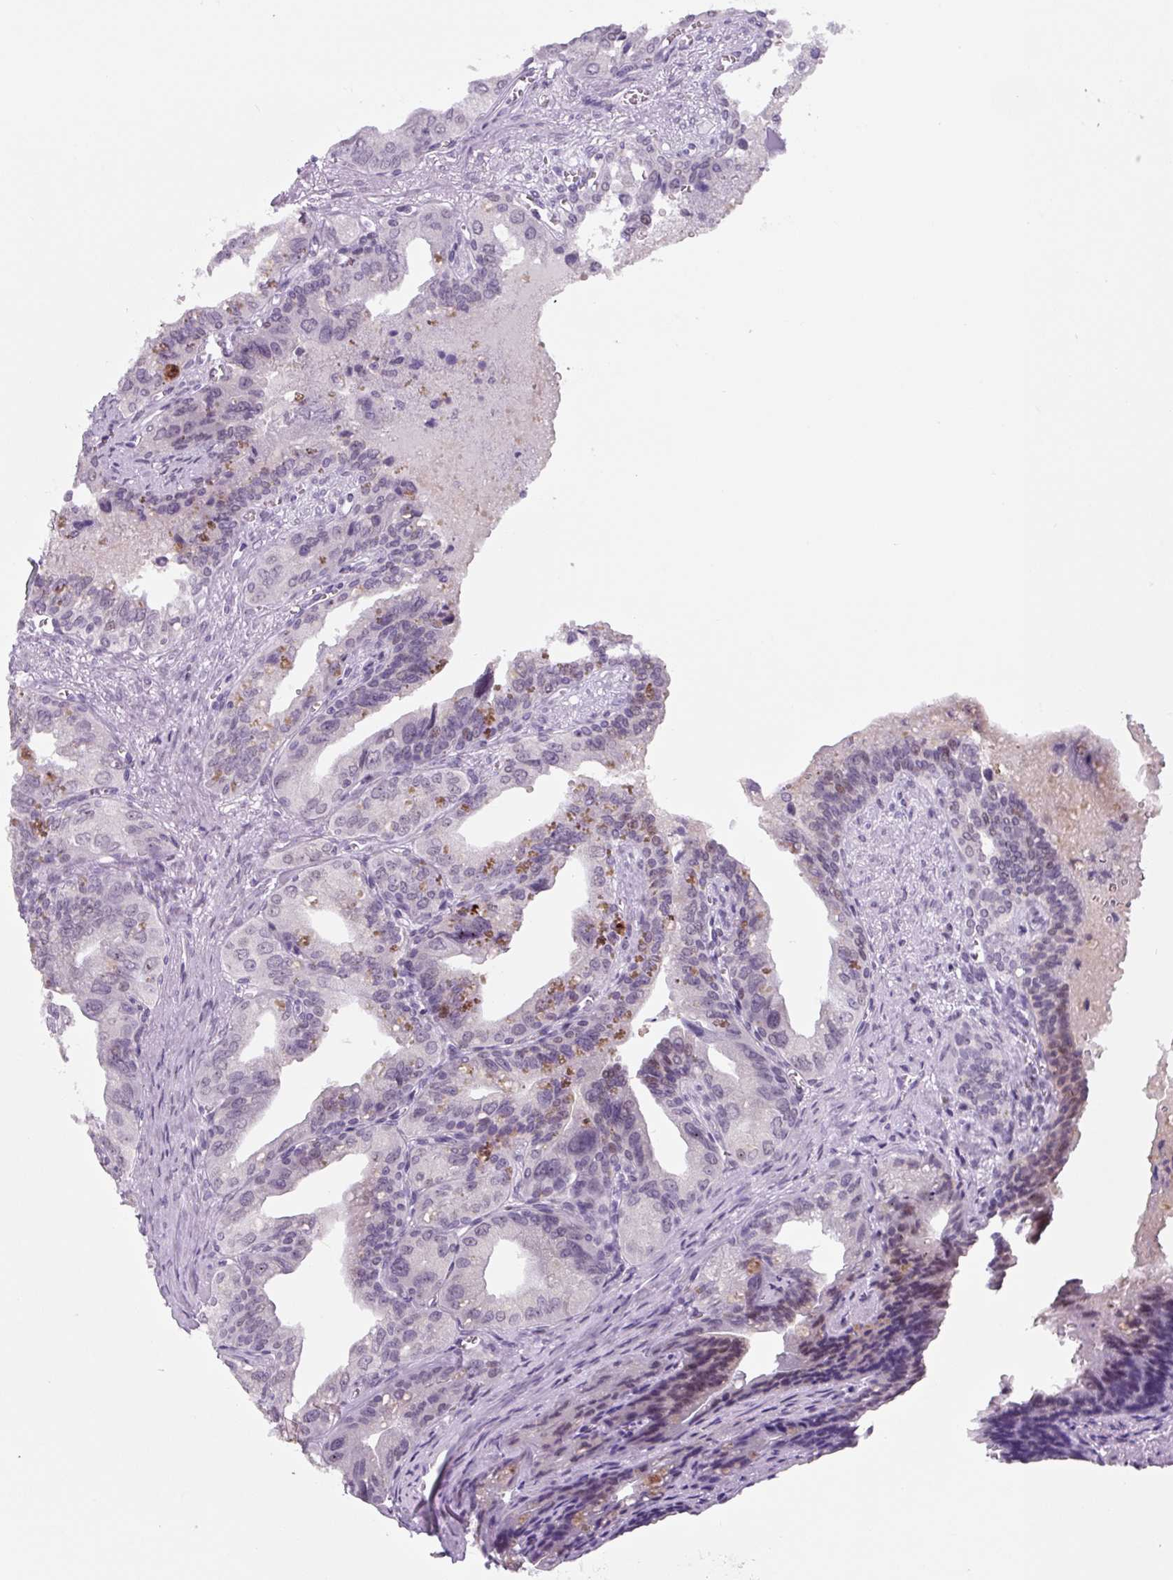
{"staining": {"intensity": "moderate", "quantity": "<25%", "location": "cytoplasmic/membranous"}, "tissue": "seminal vesicle", "cell_type": "Glandular cells", "image_type": "normal", "snomed": [{"axis": "morphology", "description": "Normal tissue, NOS"}, {"axis": "topography", "description": "Seminal veicle"}], "caption": "Glandular cells display moderate cytoplasmic/membranous staining in about <25% of cells in unremarkable seminal vesicle.", "gene": "TNFRSF8", "patient": {"sex": "male", "age": 67}}